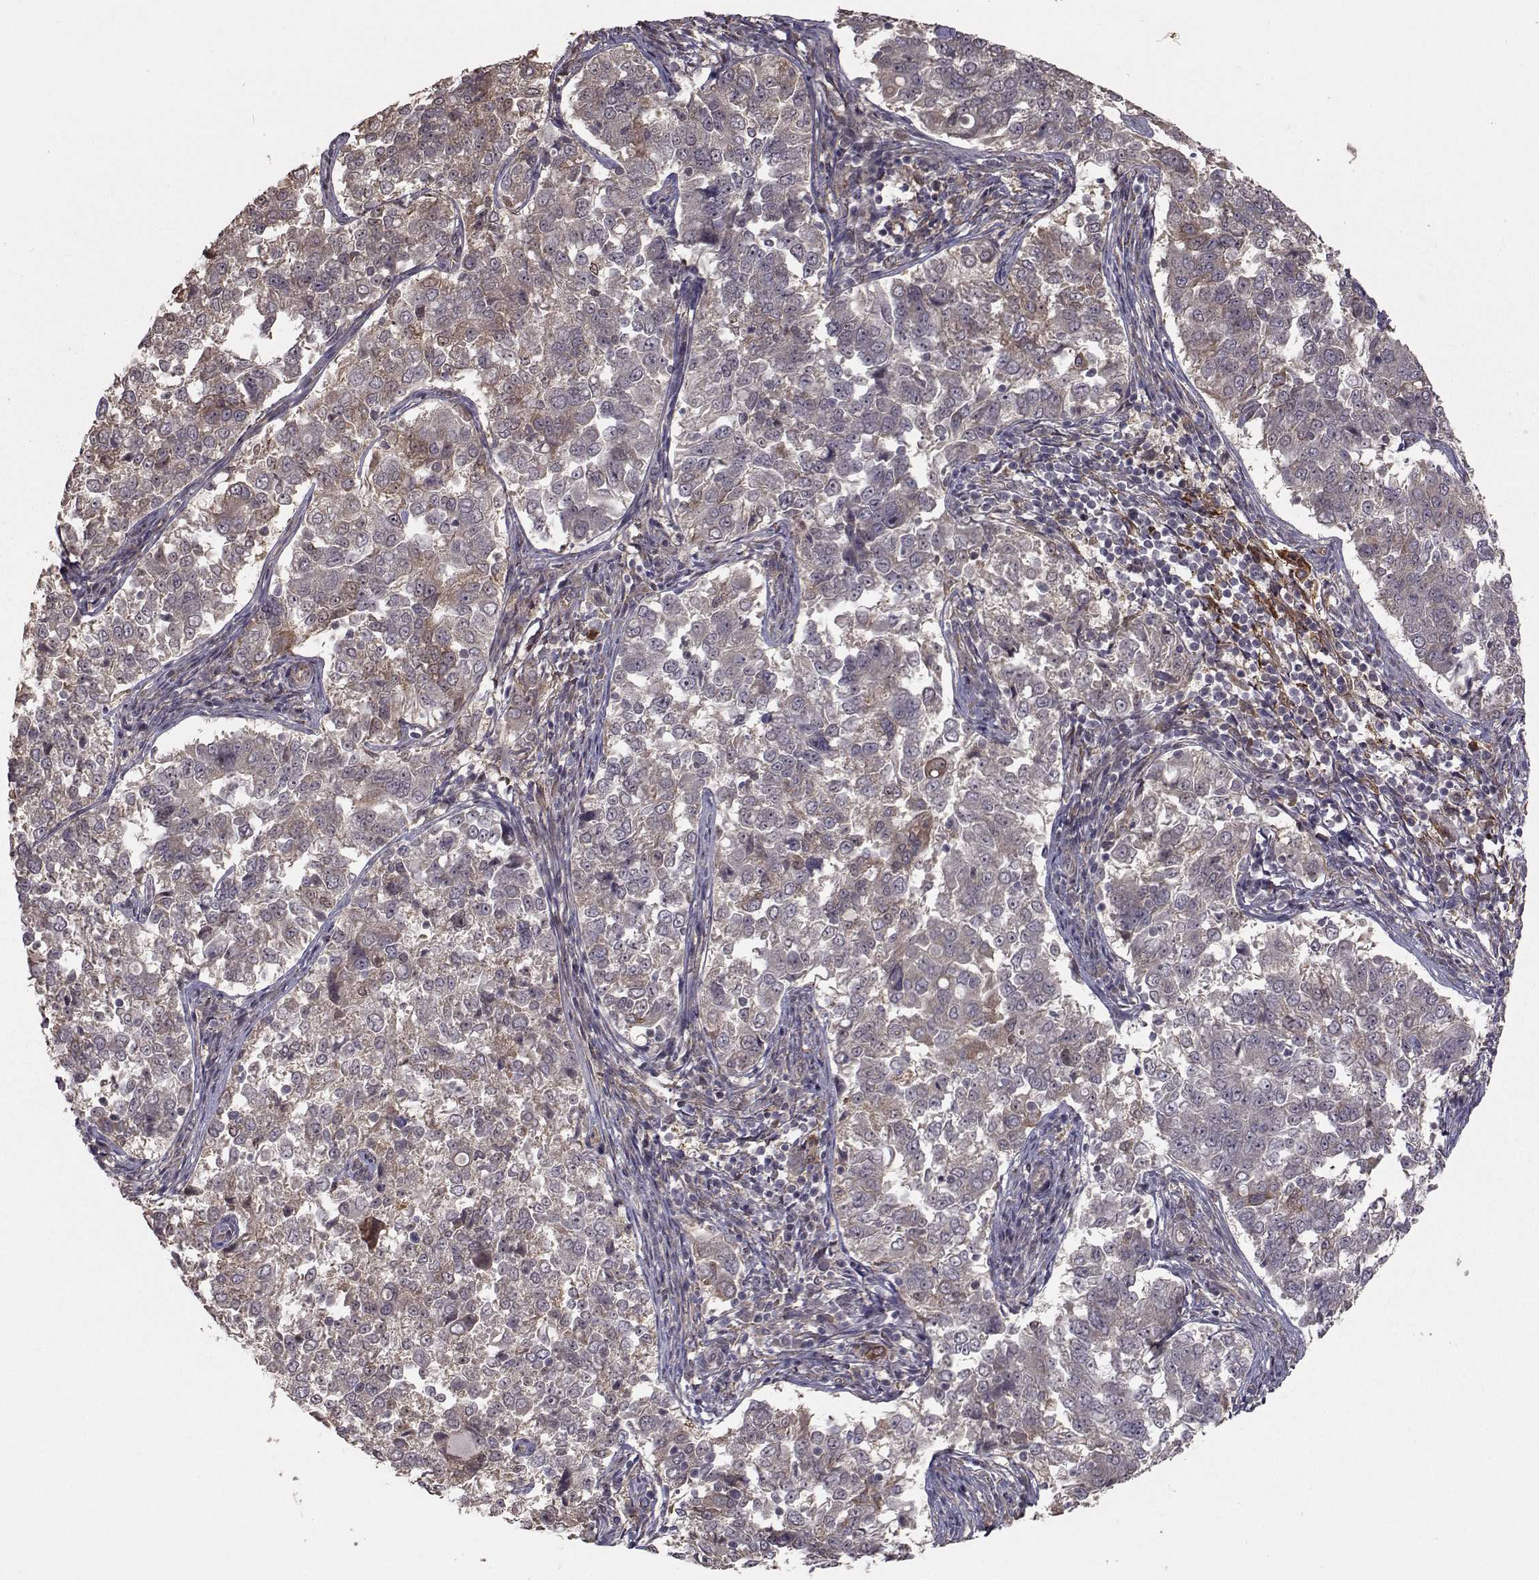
{"staining": {"intensity": "moderate", "quantity": "<25%", "location": "cytoplasmic/membranous"}, "tissue": "endometrial cancer", "cell_type": "Tumor cells", "image_type": "cancer", "snomed": [{"axis": "morphology", "description": "Adenocarcinoma, NOS"}, {"axis": "topography", "description": "Endometrium"}], "caption": "This is an image of immunohistochemistry staining of adenocarcinoma (endometrial), which shows moderate staining in the cytoplasmic/membranous of tumor cells.", "gene": "TRIP10", "patient": {"sex": "female", "age": 43}}